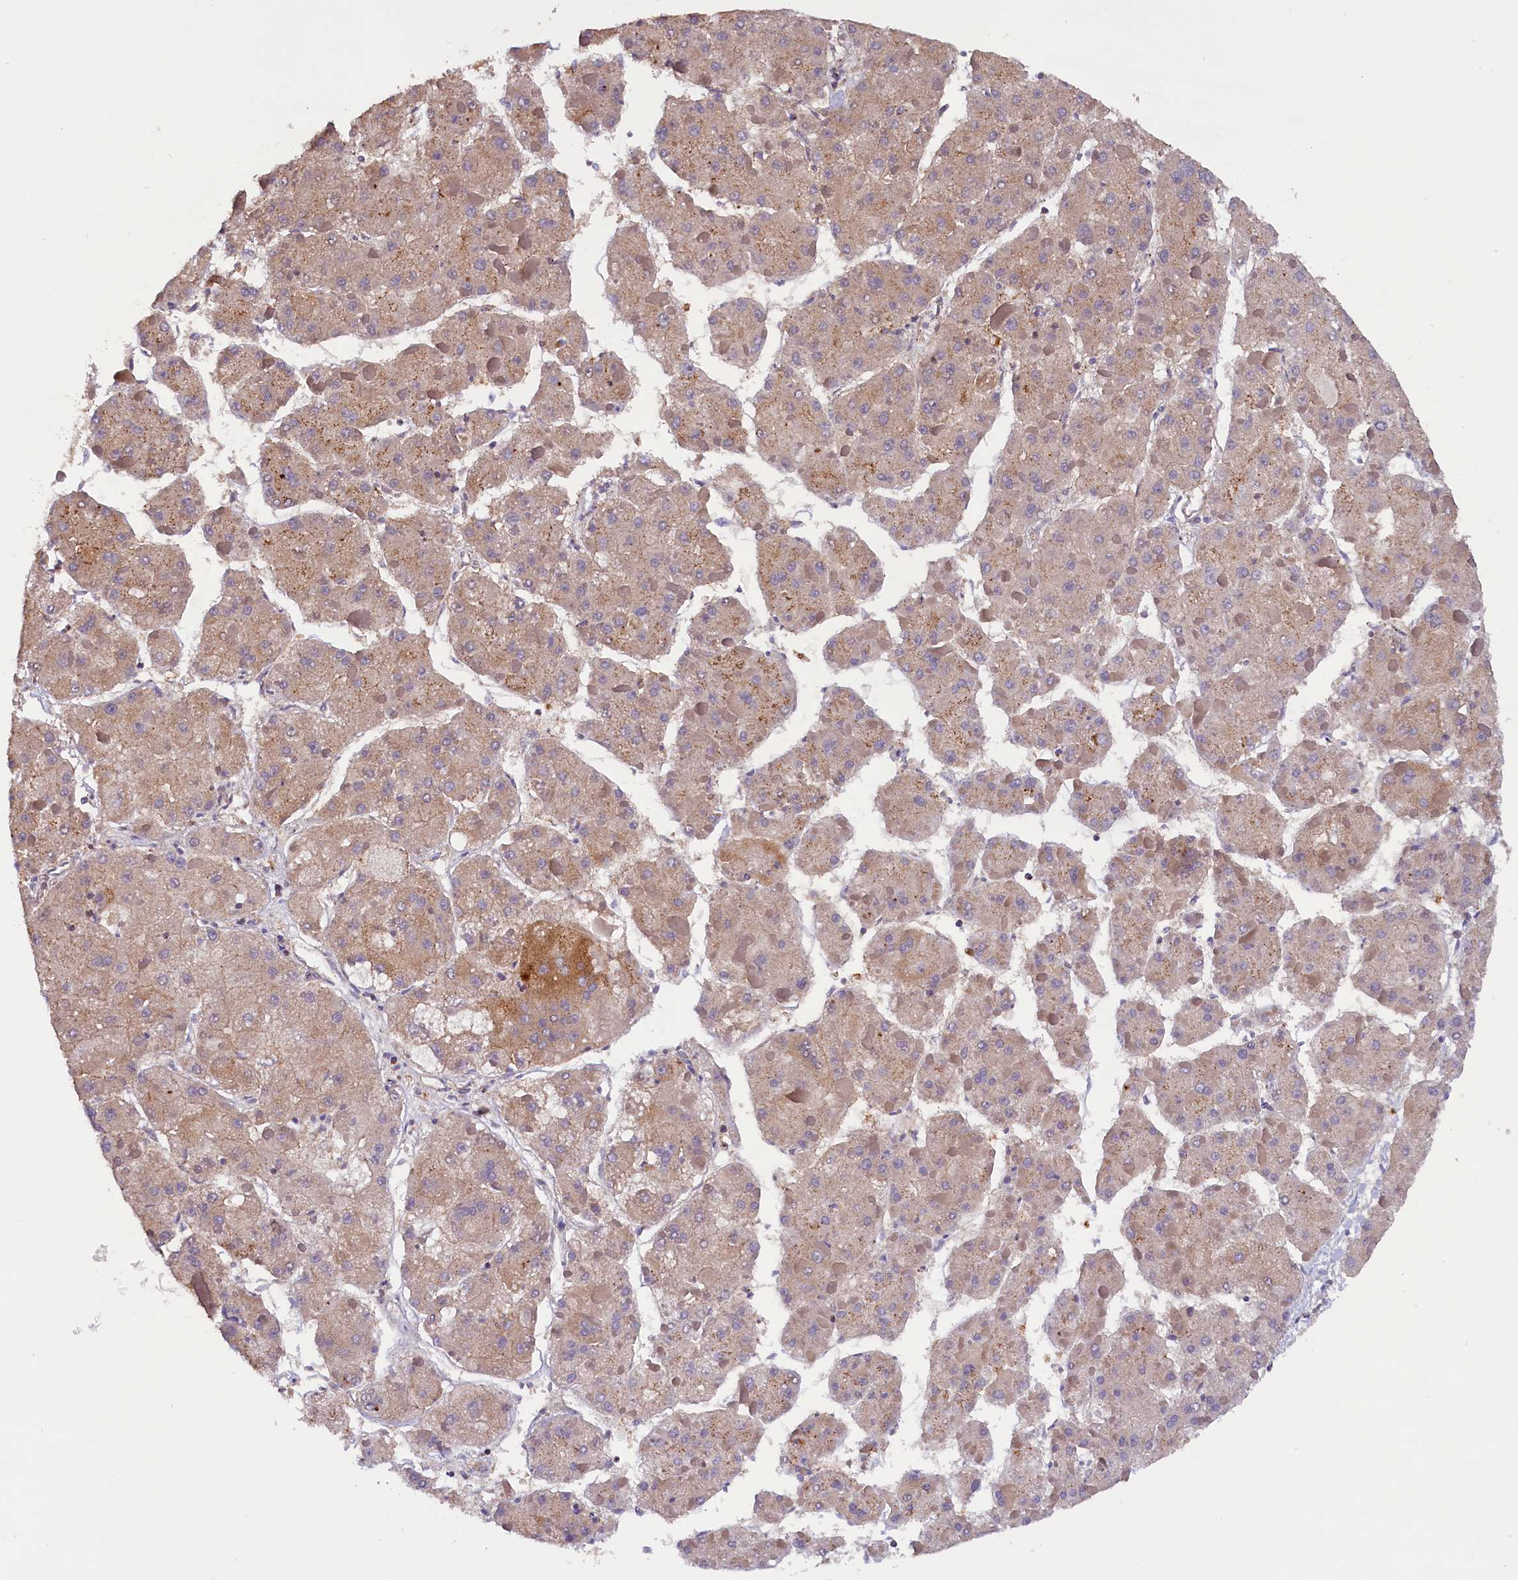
{"staining": {"intensity": "weak", "quantity": "25%-75%", "location": "cytoplasmic/membranous"}, "tissue": "liver cancer", "cell_type": "Tumor cells", "image_type": "cancer", "snomed": [{"axis": "morphology", "description": "Carcinoma, Hepatocellular, NOS"}, {"axis": "topography", "description": "Liver"}], "caption": "This micrograph demonstrates immunohistochemistry staining of human hepatocellular carcinoma (liver), with low weak cytoplasmic/membranous staining in approximately 25%-75% of tumor cells.", "gene": "IST1", "patient": {"sex": "female", "age": 73}}